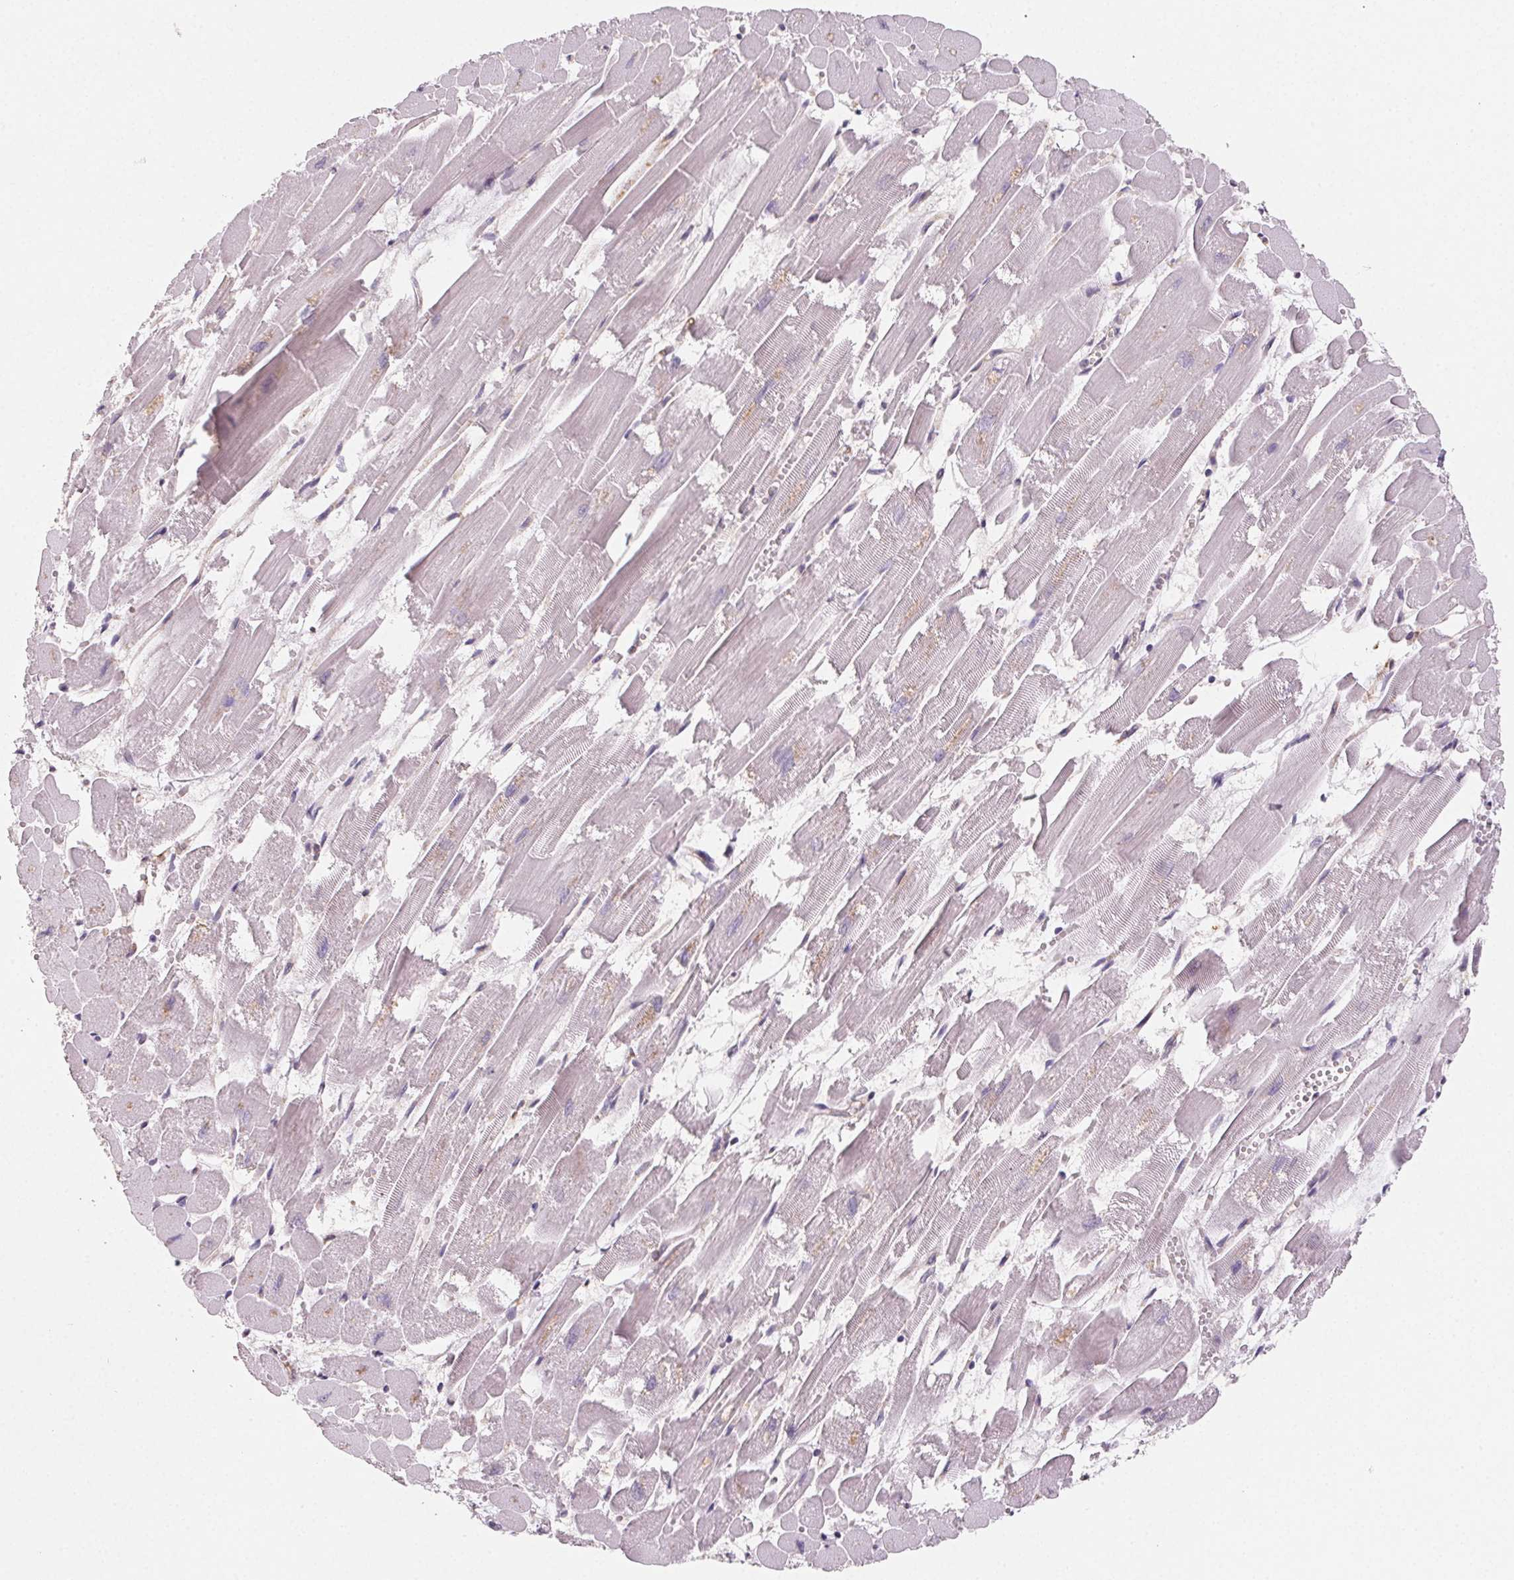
{"staining": {"intensity": "negative", "quantity": "none", "location": "none"}, "tissue": "heart muscle", "cell_type": "Cardiomyocytes", "image_type": "normal", "snomed": [{"axis": "morphology", "description": "Normal tissue, NOS"}, {"axis": "topography", "description": "Heart"}], "caption": "Immunohistochemical staining of benign human heart muscle shows no significant staining in cardiomyocytes. (Immunohistochemistry (ihc), brightfield microscopy, high magnification).", "gene": "GBP1", "patient": {"sex": "female", "age": 52}}